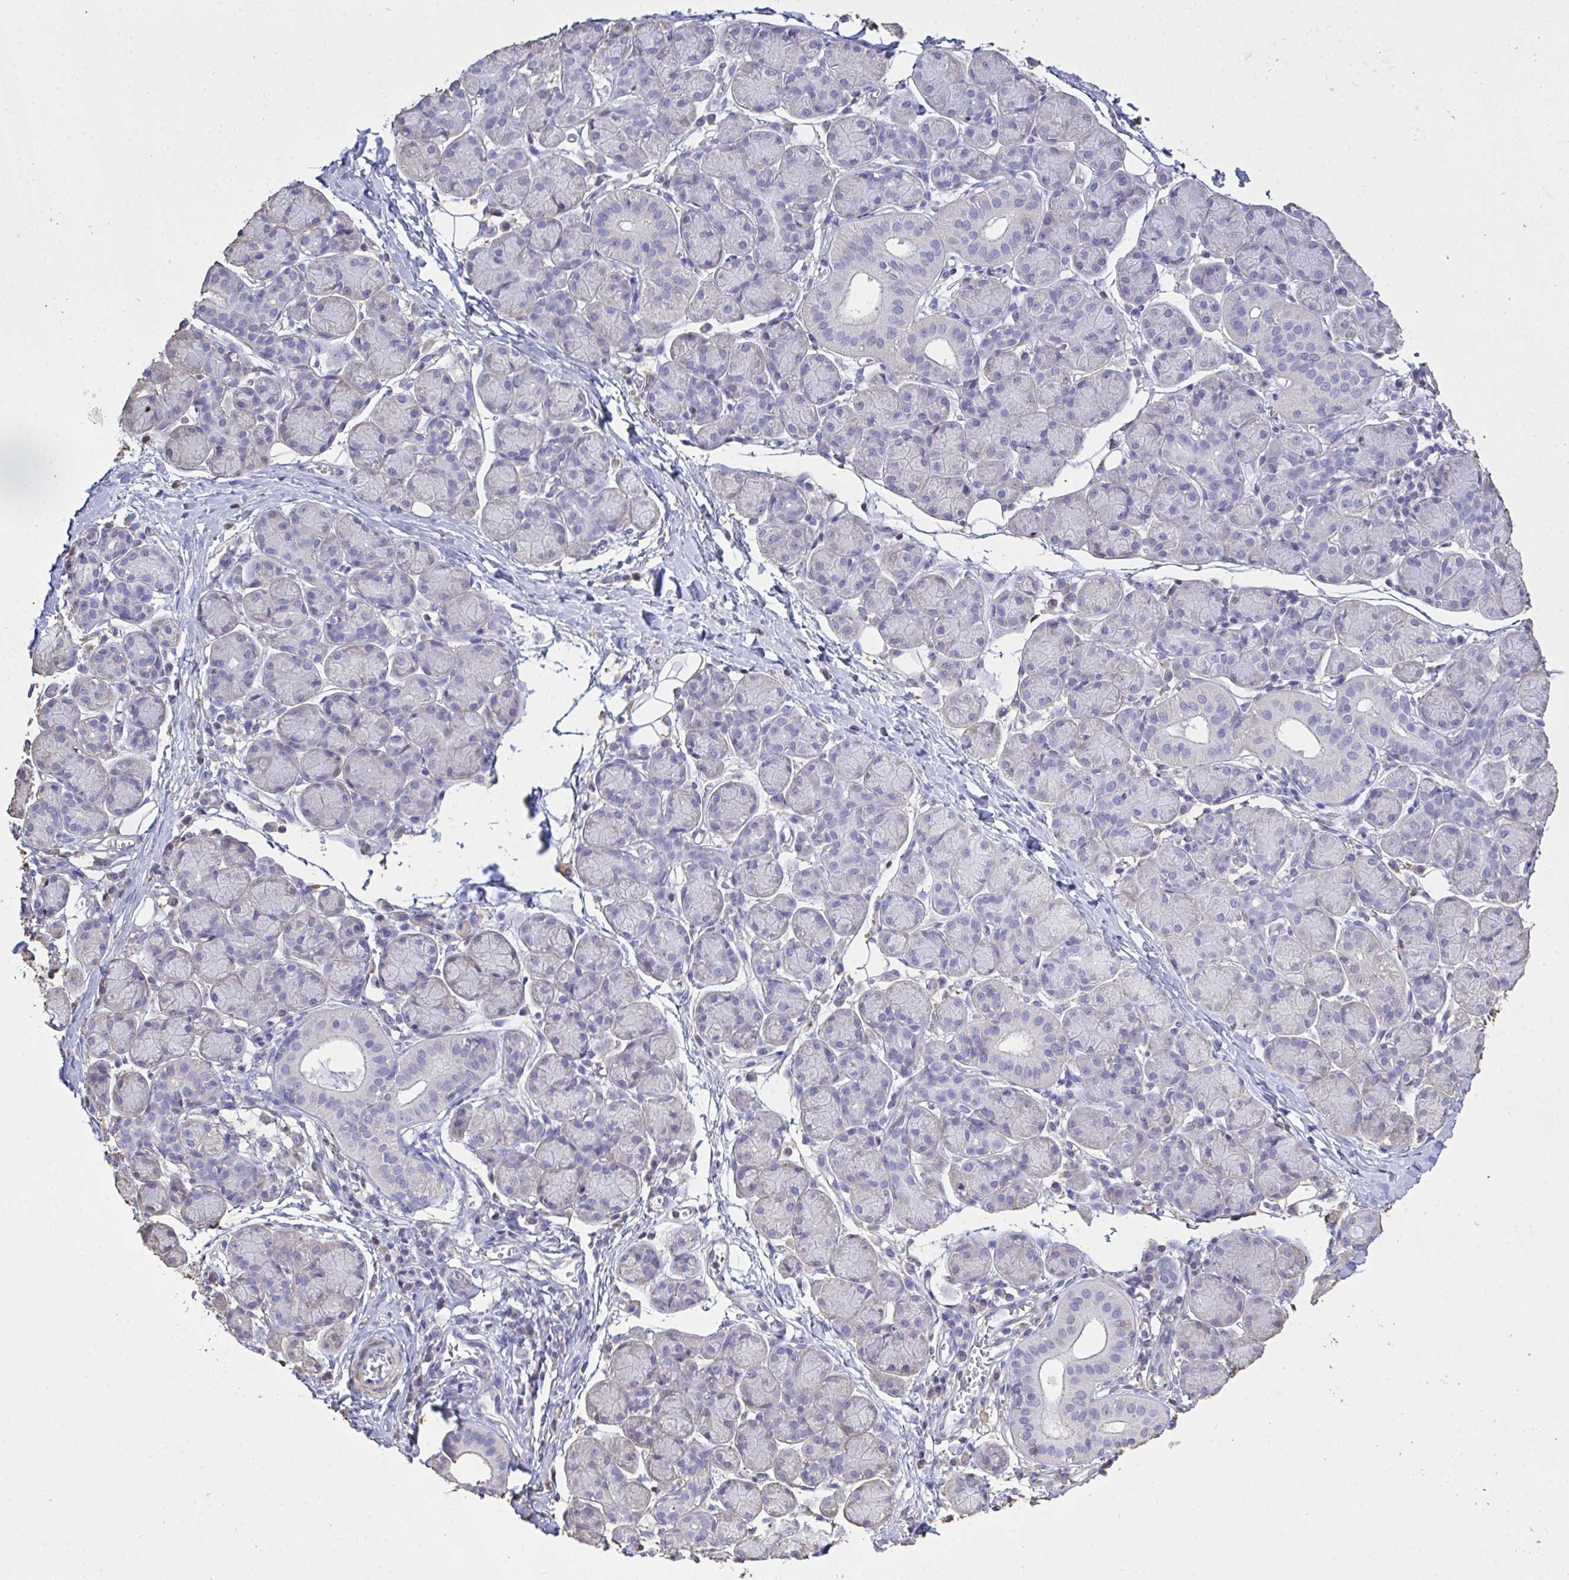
{"staining": {"intensity": "negative", "quantity": "none", "location": "none"}, "tissue": "salivary gland", "cell_type": "Glandular cells", "image_type": "normal", "snomed": [{"axis": "morphology", "description": "Normal tissue, NOS"}, {"axis": "morphology", "description": "Inflammation, NOS"}, {"axis": "topography", "description": "Lymph node"}, {"axis": "topography", "description": "Salivary gland"}], "caption": "Protein analysis of unremarkable salivary gland displays no significant staining in glandular cells.", "gene": "IL23R", "patient": {"sex": "male", "age": 3}}